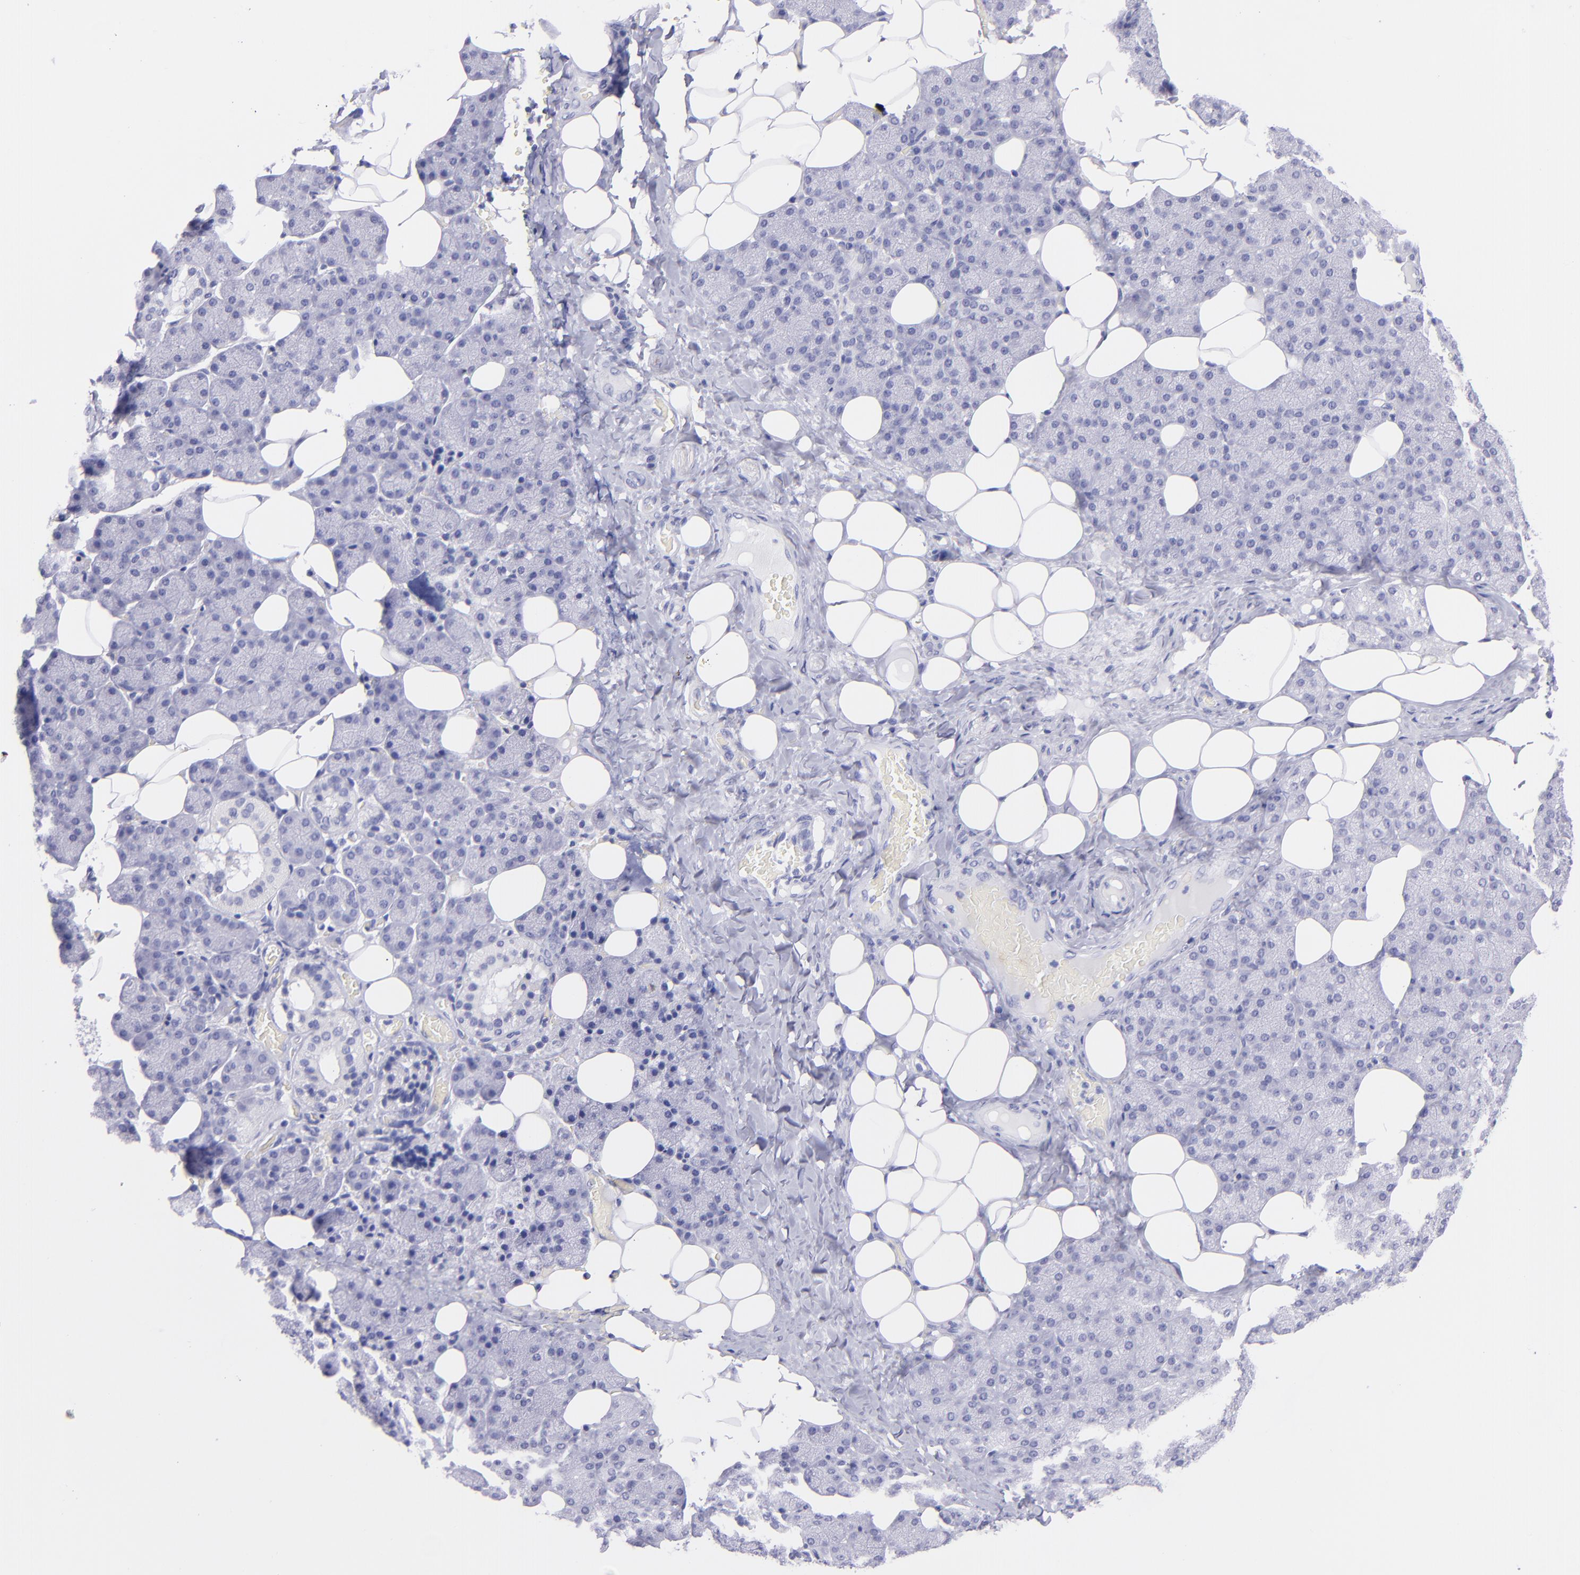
{"staining": {"intensity": "negative", "quantity": "none", "location": "none"}, "tissue": "salivary gland", "cell_type": "Glandular cells", "image_type": "normal", "snomed": [{"axis": "morphology", "description": "Normal tissue, NOS"}, {"axis": "topography", "description": "Lymph node"}, {"axis": "topography", "description": "Salivary gland"}], "caption": "Human salivary gland stained for a protein using immunohistochemistry shows no positivity in glandular cells.", "gene": "CNP", "patient": {"sex": "male", "age": 8}}